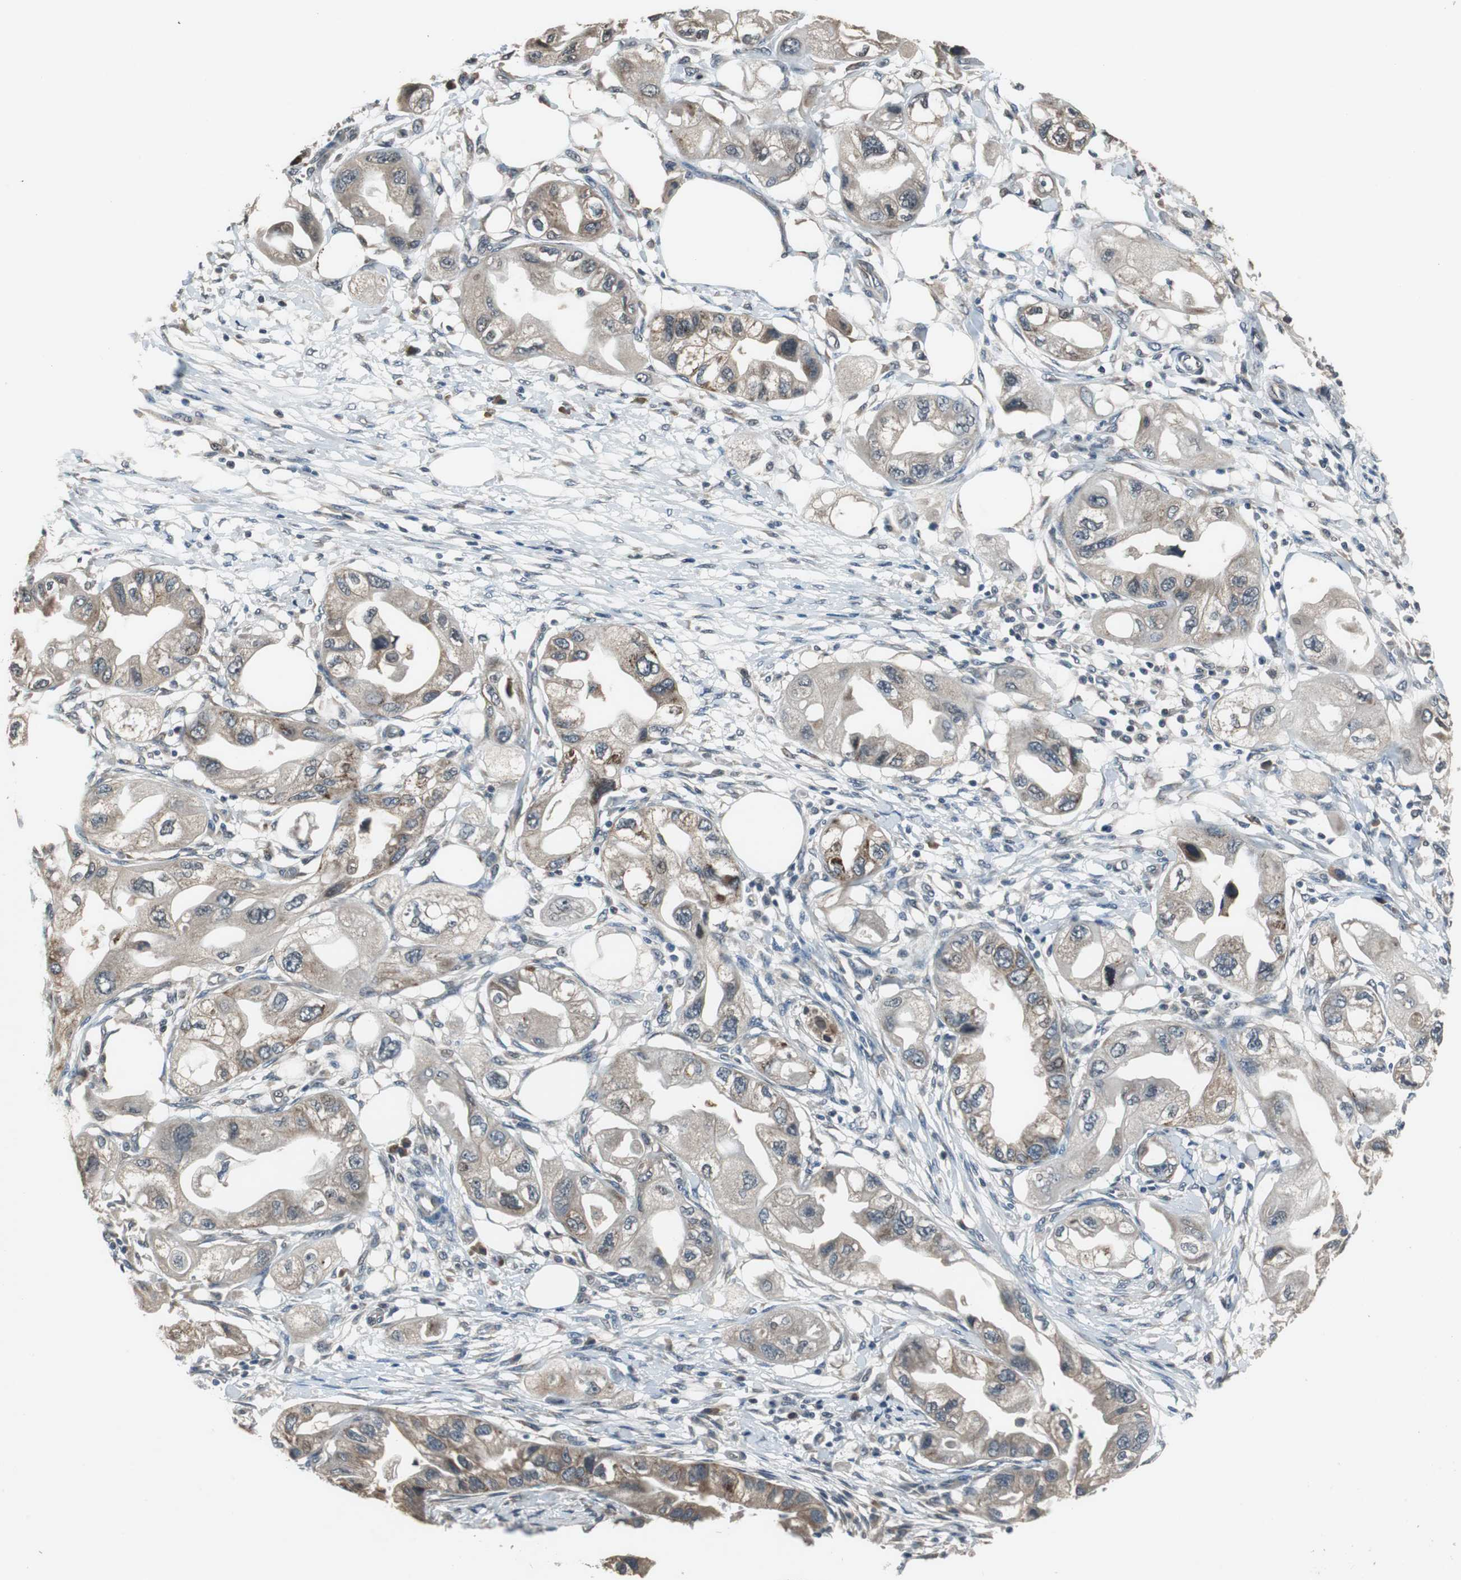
{"staining": {"intensity": "weak", "quantity": "<25%", "location": "cytoplasmic/membranous"}, "tissue": "endometrial cancer", "cell_type": "Tumor cells", "image_type": "cancer", "snomed": [{"axis": "morphology", "description": "Adenocarcinoma, NOS"}, {"axis": "topography", "description": "Endometrium"}], "caption": "The micrograph reveals no staining of tumor cells in endometrial cancer.", "gene": "PI4KB", "patient": {"sex": "female", "age": 67}}